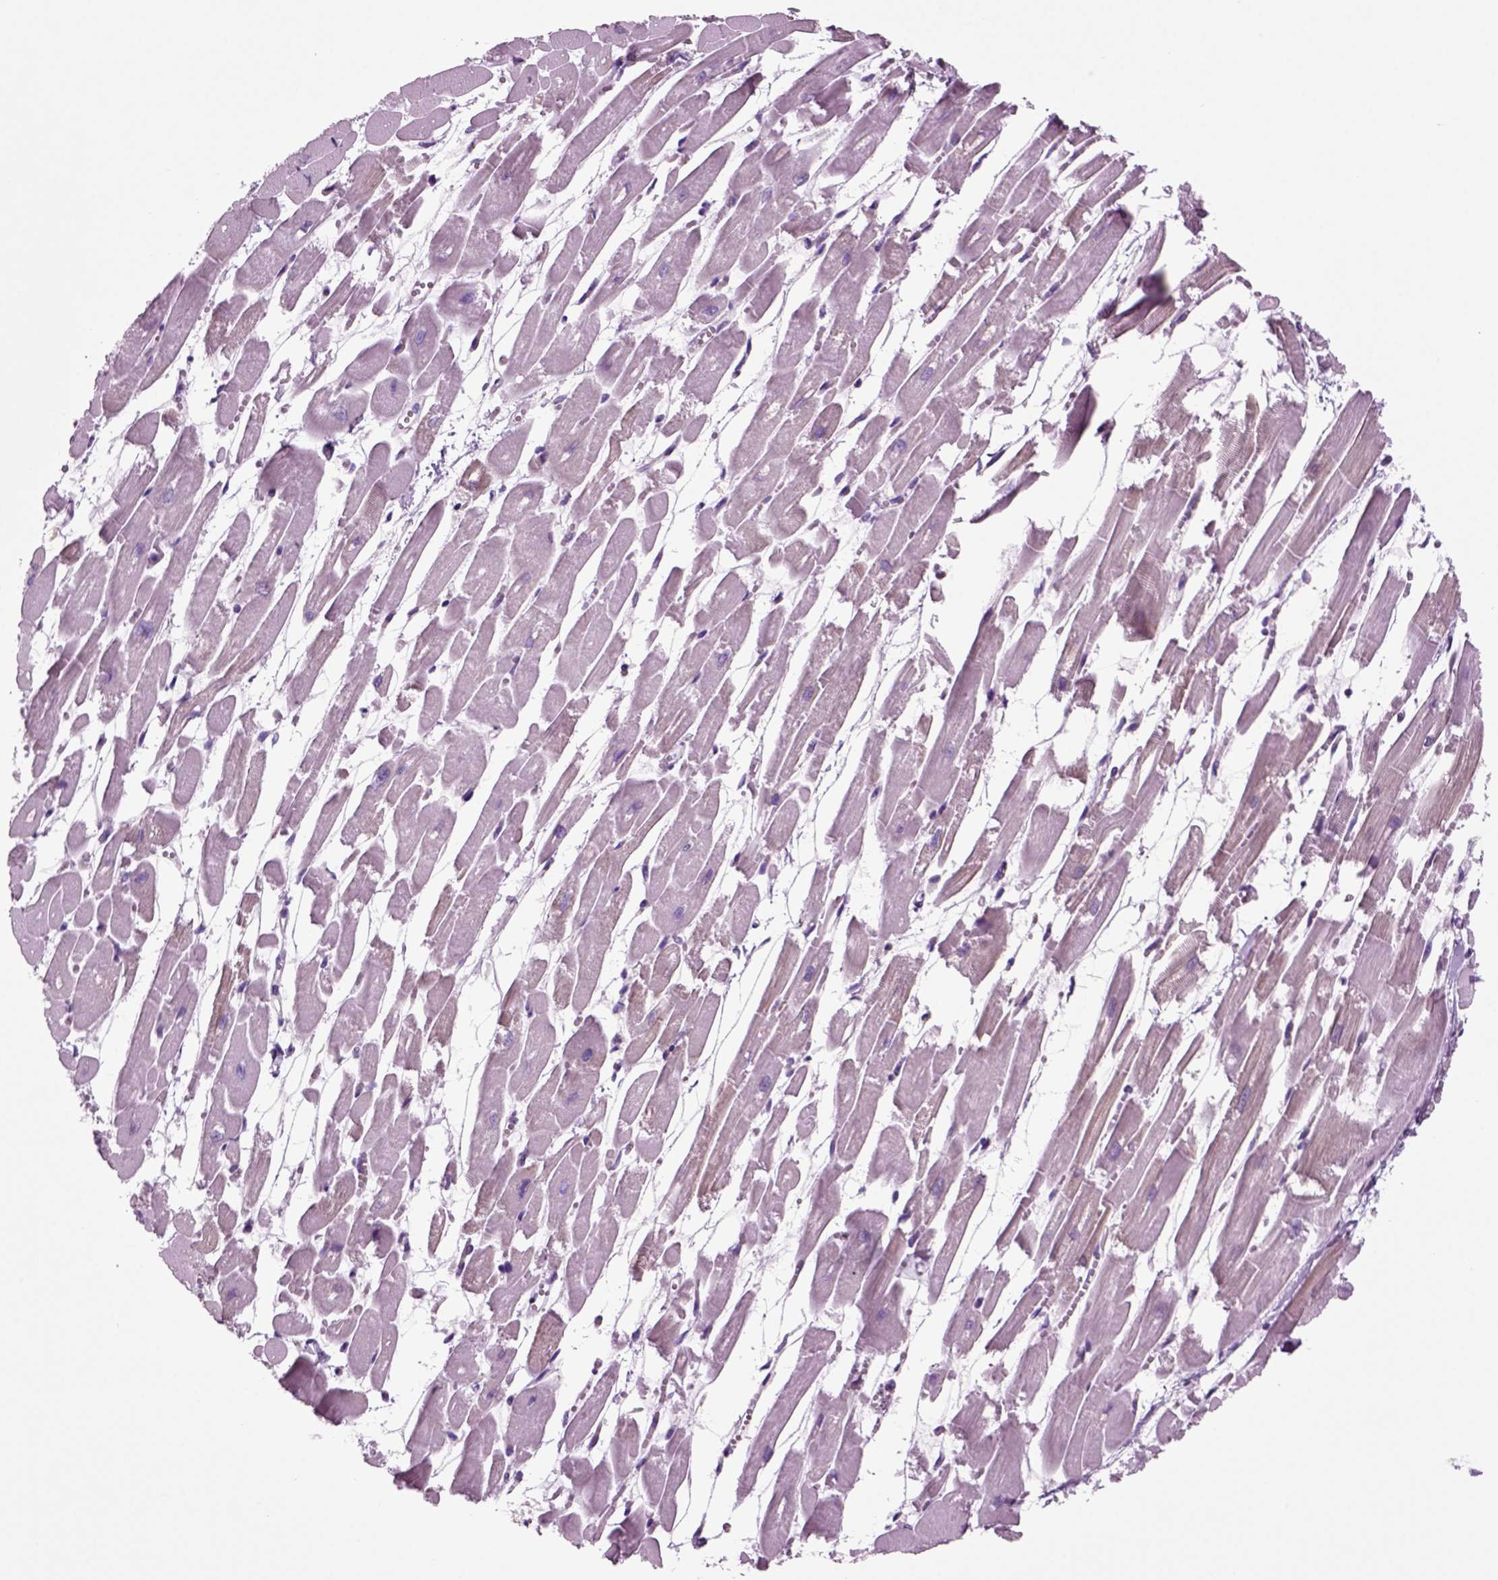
{"staining": {"intensity": "negative", "quantity": "none", "location": "none"}, "tissue": "heart muscle", "cell_type": "Cardiomyocytes", "image_type": "normal", "snomed": [{"axis": "morphology", "description": "Normal tissue, NOS"}, {"axis": "topography", "description": "Heart"}], "caption": "Immunohistochemistry (IHC) photomicrograph of unremarkable heart muscle: heart muscle stained with DAB demonstrates no significant protein staining in cardiomyocytes. The staining was performed using DAB to visualize the protein expression in brown, while the nuclei were stained in blue with hematoxylin (Magnification: 20x).", "gene": "ARID3A", "patient": {"sex": "female", "age": 52}}